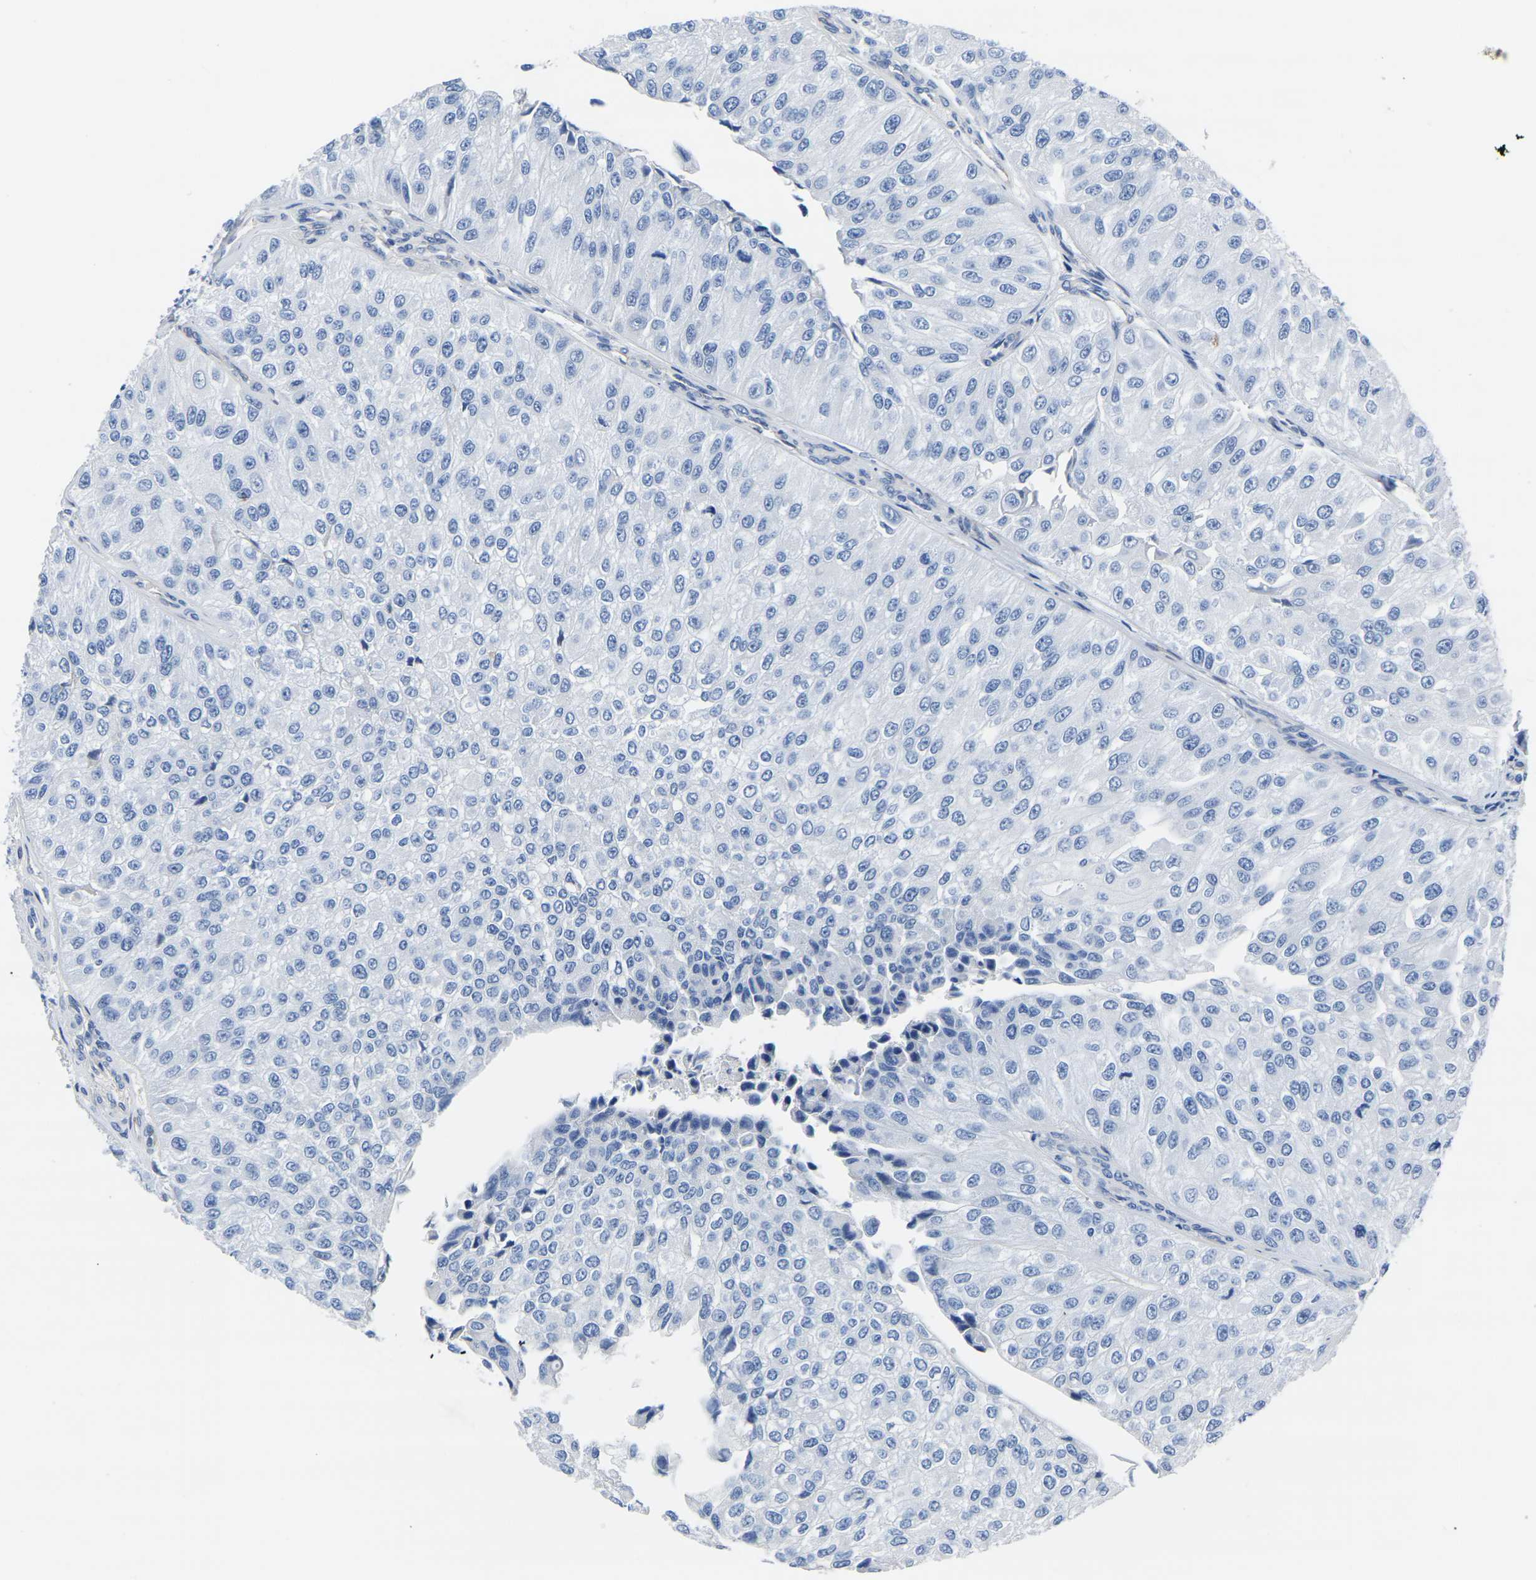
{"staining": {"intensity": "negative", "quantity": "none", "location": "none"}, "tissue": "urothelial cancer", "cell_type": "Tumor cells", "image_type": "cancer", "snomed": [{"axis": "morphology", "description": "Urothelial carcinoma, High grade"}, {"axis": "topography", "description": "Kidney"}, {"axis": "topography", "description": "Urinary bladder"}], "caption": "High magnification brightfield microscopy of high-grade urothelial carcinoma stained with DAB (3,3'-diaminobenzidine) (brown) and counterstained with hematoxylin (blue): tumor cells show no significant staining.", "gene": "SLC45A3", "patient": {"sex": "male", "age": 77}}